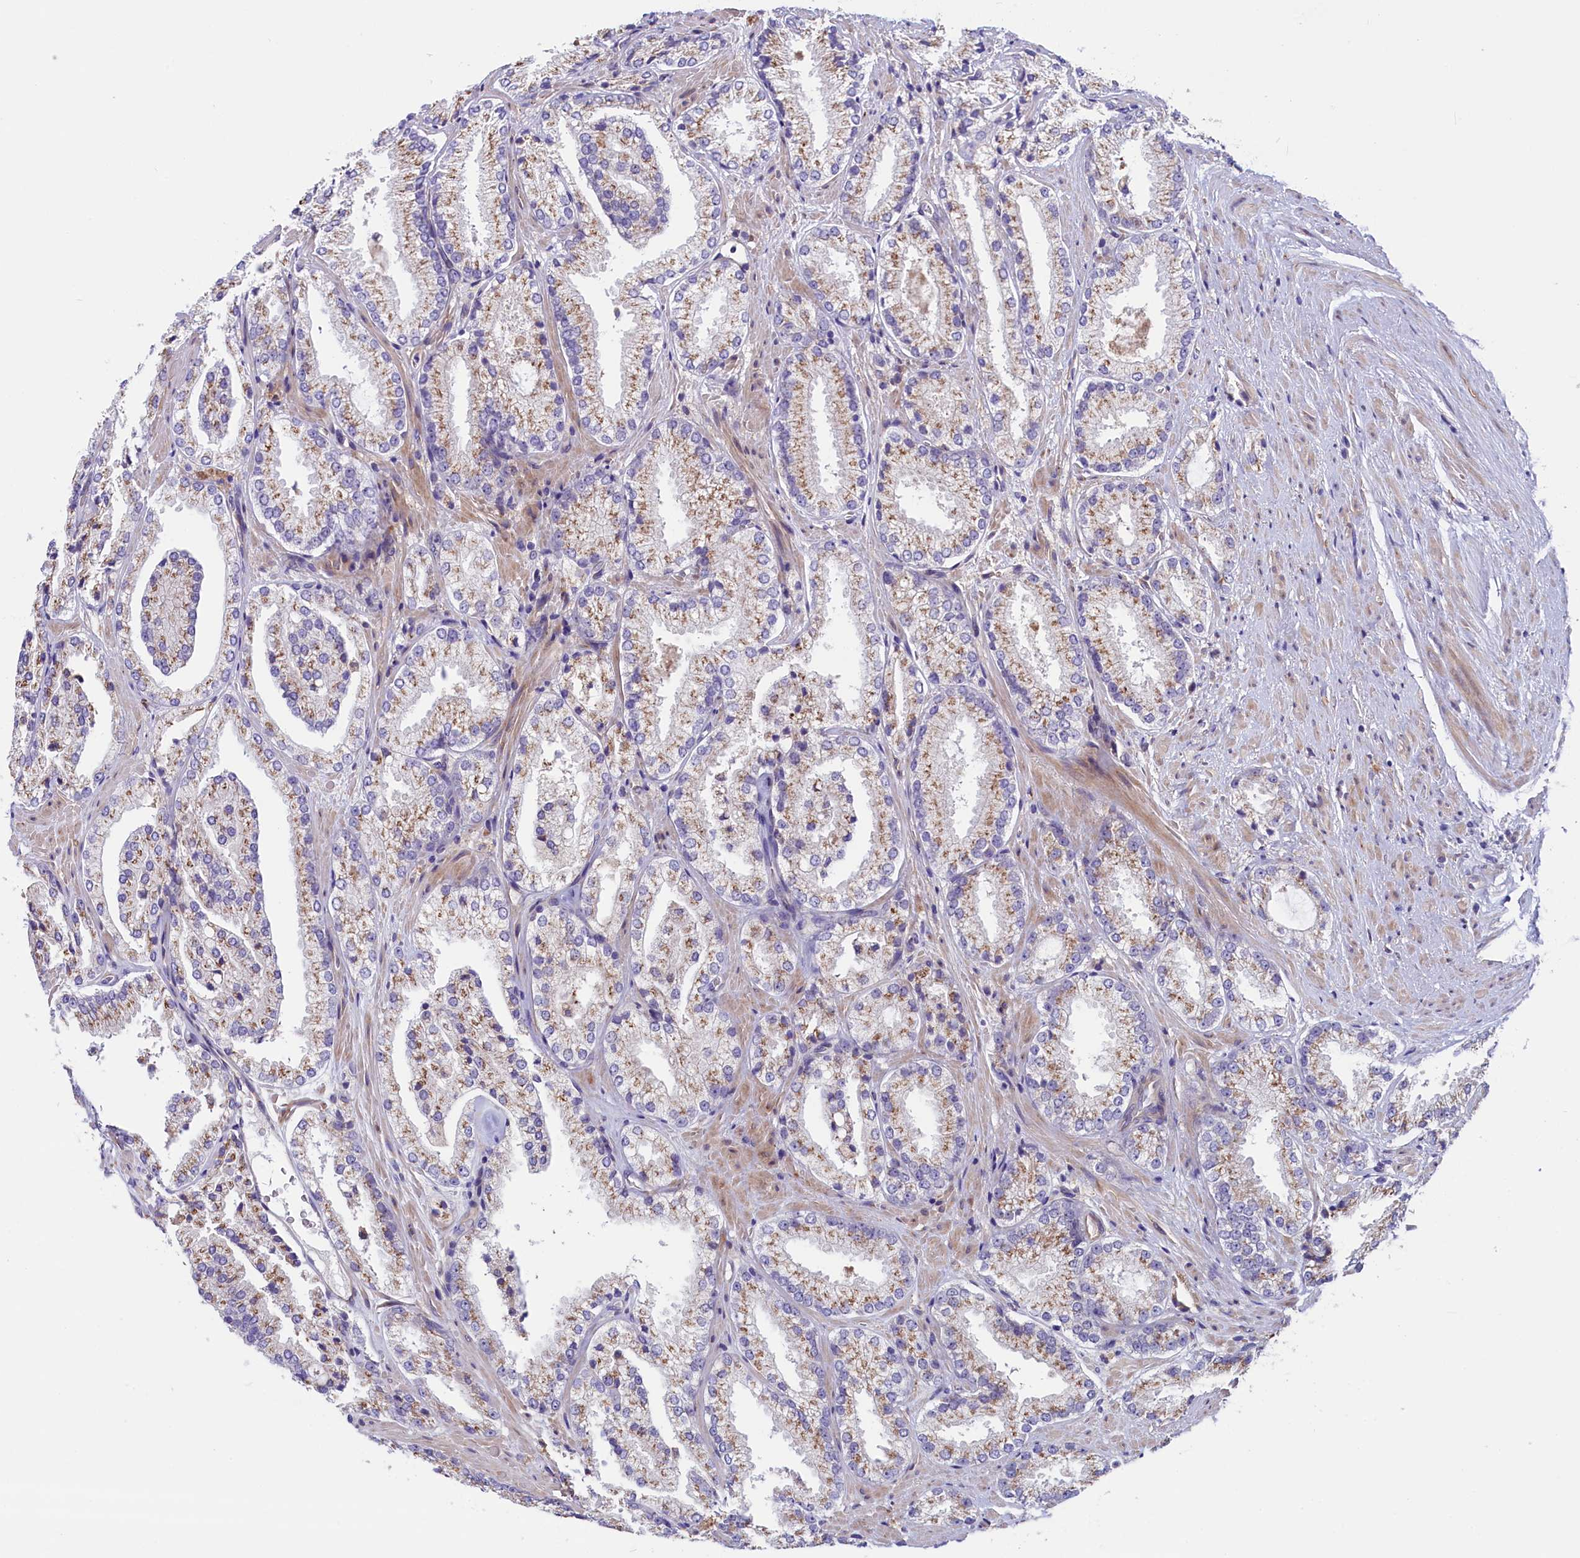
{"staining": {"intensity": "weak", "quantity": ">75%", "location": "cytoplasmic/membranous"}, "tissue": "prostate cancer", "cell_type": "Tumor cells", "image_type": "cancer", "snomed": [{"axis": "morphology", "description": "Adenocarcinoma, High grade"}, {"axis": "topography", "description": "Prostate"}], "caption": "This is a photomicrograph of immunohistochemistry staining of prostate cancer (high-grade adenocarcinoma), which shows weak positivity in the cytoplasmic/membranous of tumor cells.", "gene": "GPR108", "patient": {"sex": "male", "age": 73}}